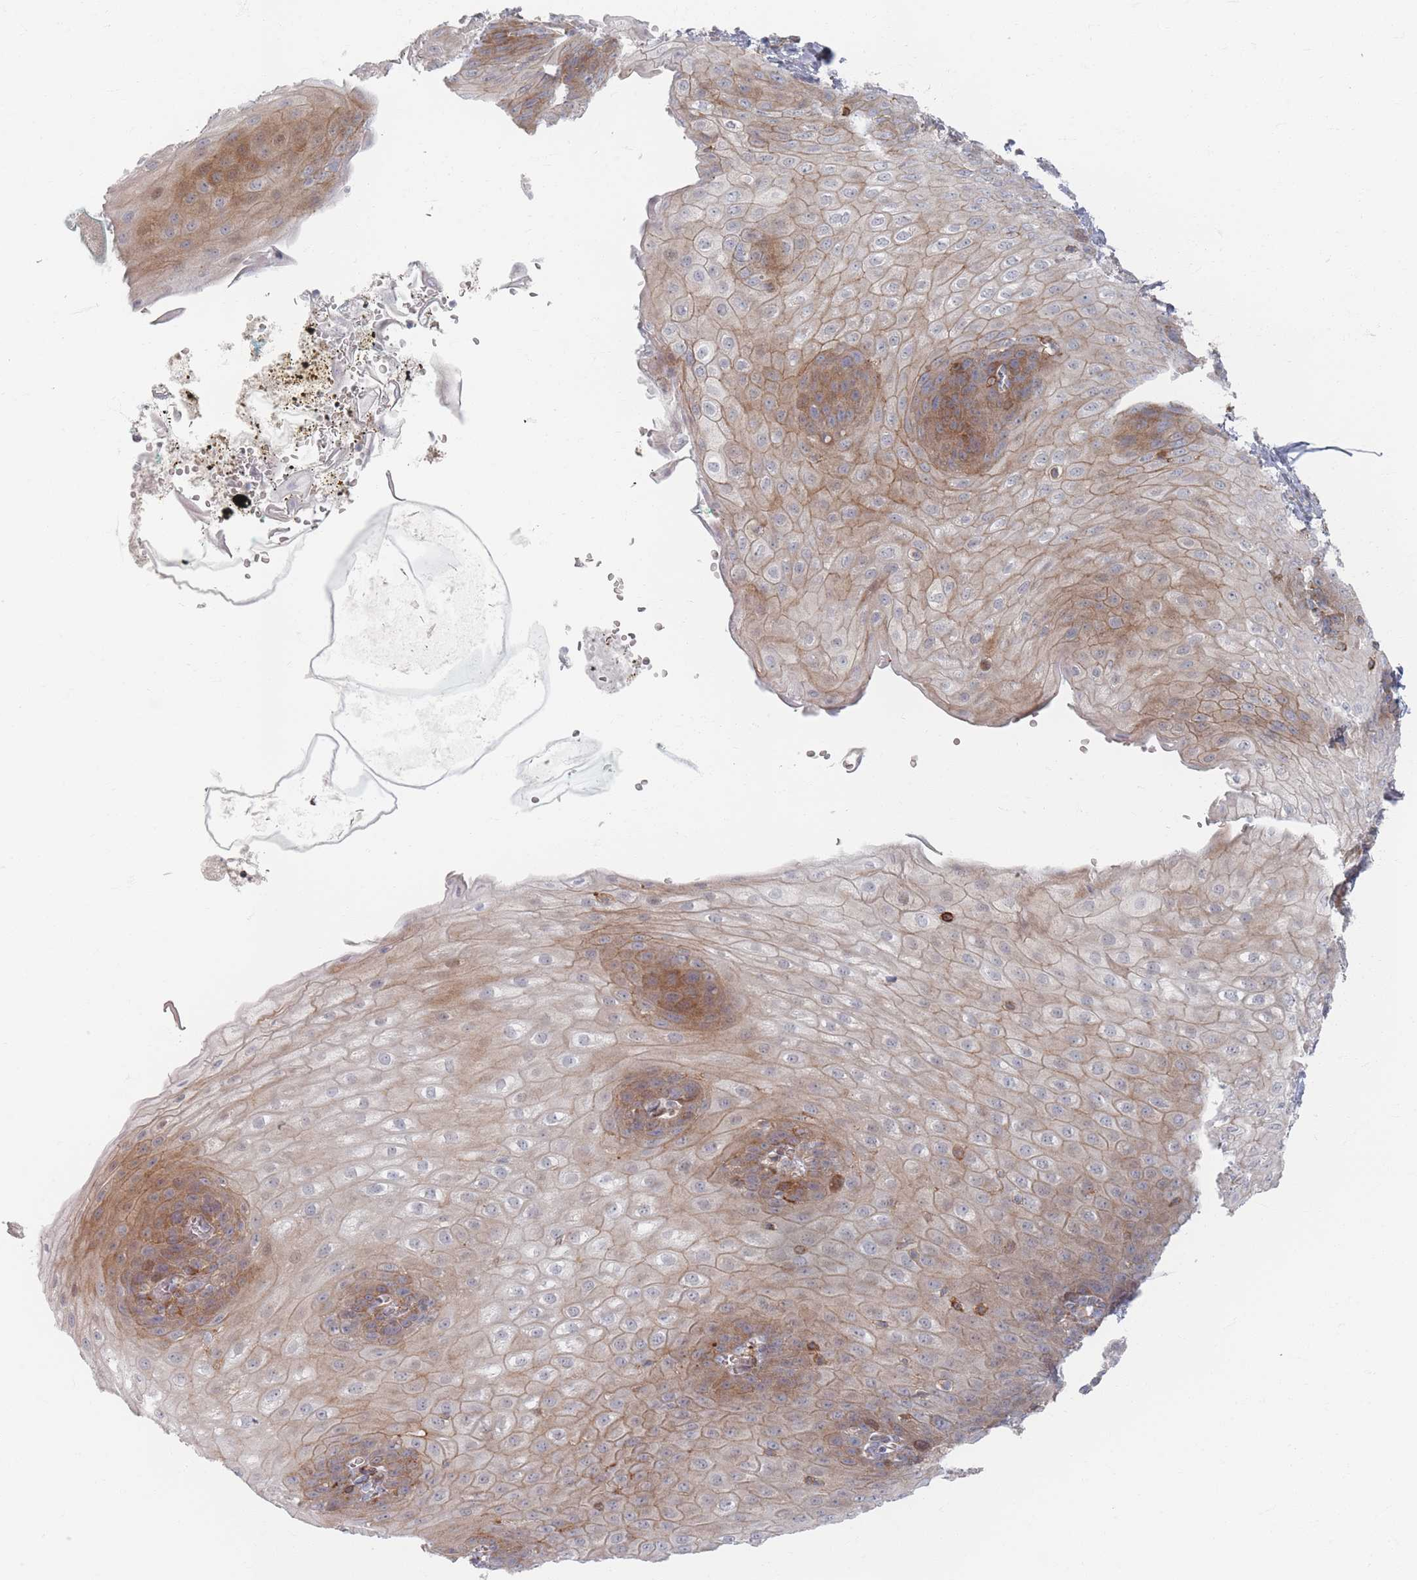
{"staining": {"intensity": "moderate", "quantity": "25%-75%", "location": "cytoplasmic/membranous"}, "tissue": "esophagus", "cell_type": "Squamous epithelial cells", "image_type": "normal", "snomed": [{"axis": "morphology", "description": "Normal tissue, NOS"}, {"axis": "topography", "description": "Esophagus"}], "caption": "Esophagus stained with DAB immunohistochemistry (IHC) demonstrates medium levels of moderate cytoplasmic/membranous staining in about 25%-75% of squamous epithelial cells.", "gene": "ZKSCAN7", "patient": {"sex": "male", "age": 71}}